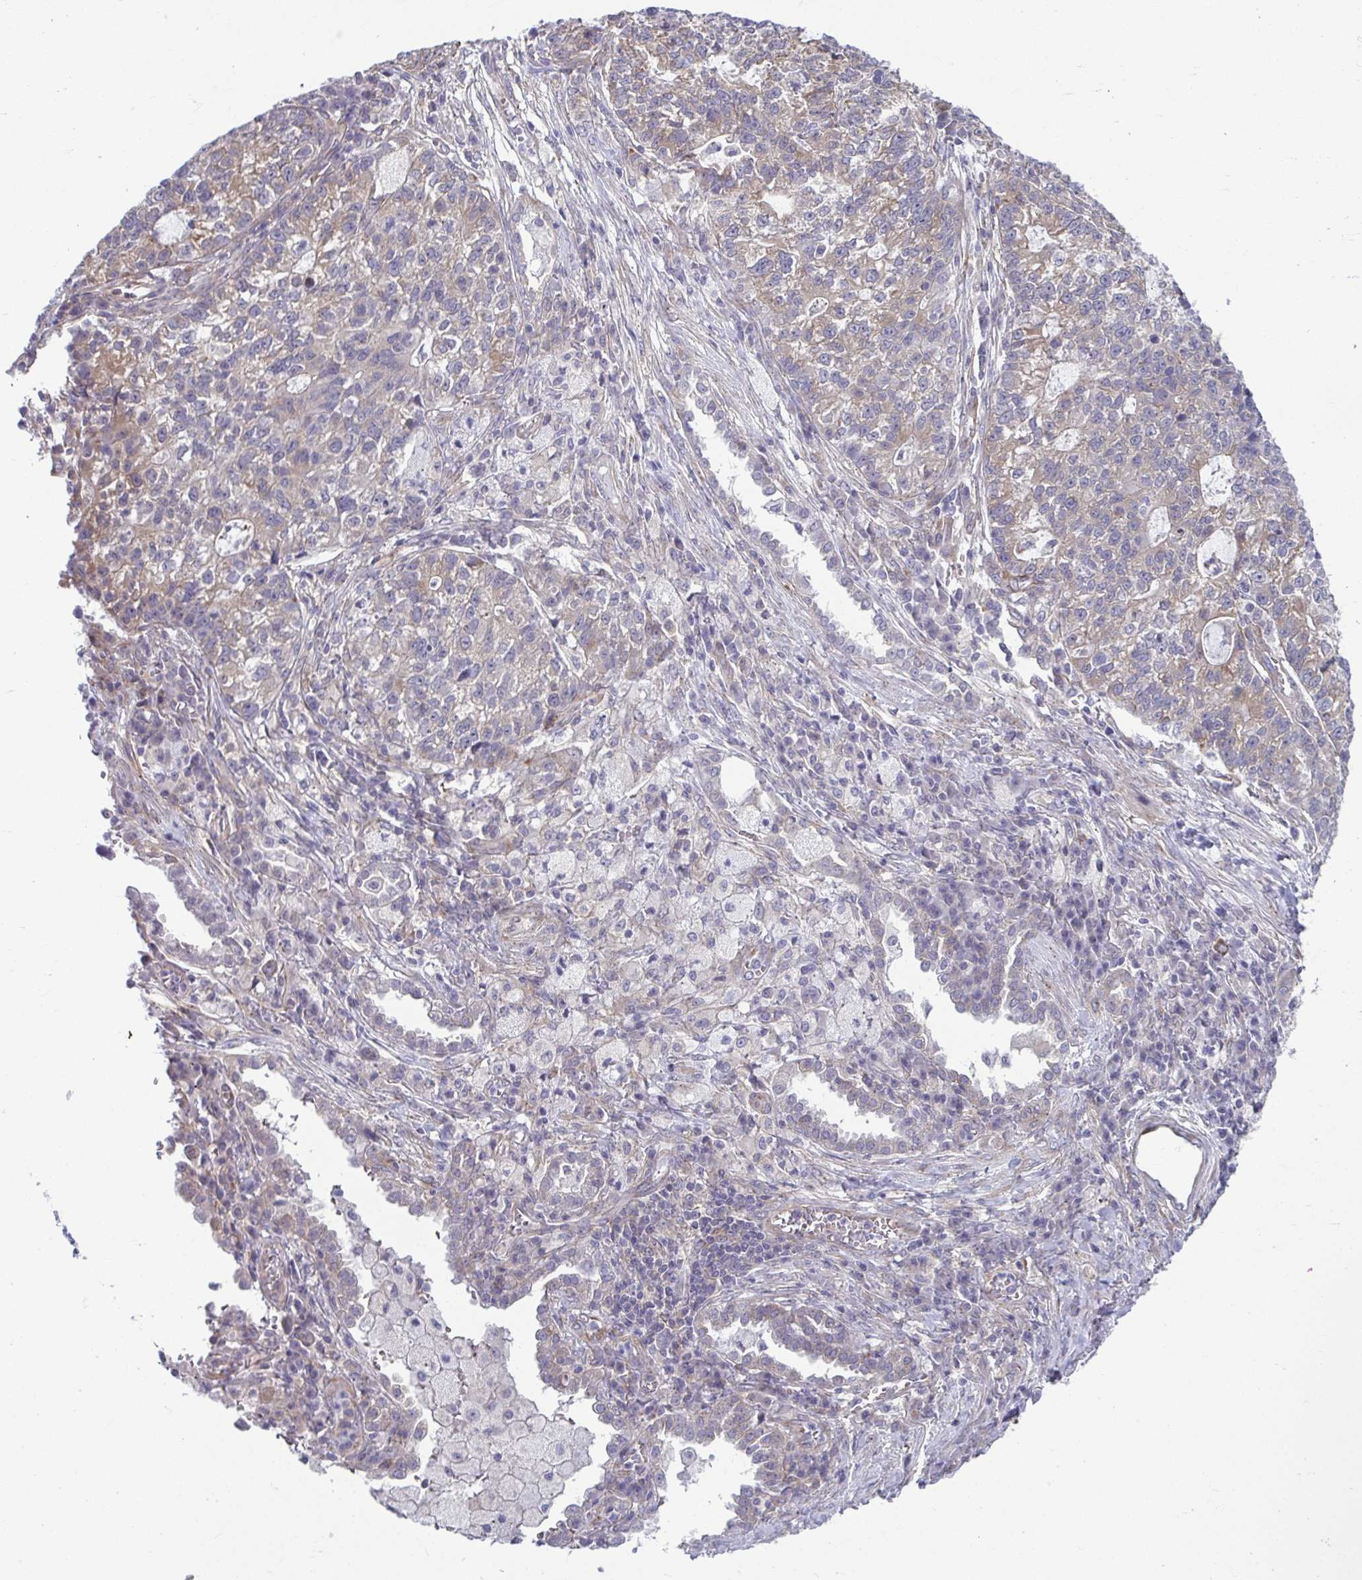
{"staining": {"intensity": "weak", "quantity": "25%-75%", "location": "cytoplasmic/membranous"}, "tissue": "lung cancer", "cell_type": "Tumor cells", "image_type": "cancer", "snomed": [{"axis": "morphology", "description": "Adenocarcinoma, NOS"}, {"axis": "topography", "description": "Lung"}], "caption": "An IHC histopathology image of tumor tissue is shown. Protein staining in brown shows weak cytoplasmic/membranous positivity in lung cancer (adenocarcinoma) within tumor cells. Nuclei are stained in blue.", "gene": "TMEM108", "patient": {"sex": "male", "age": 57}}